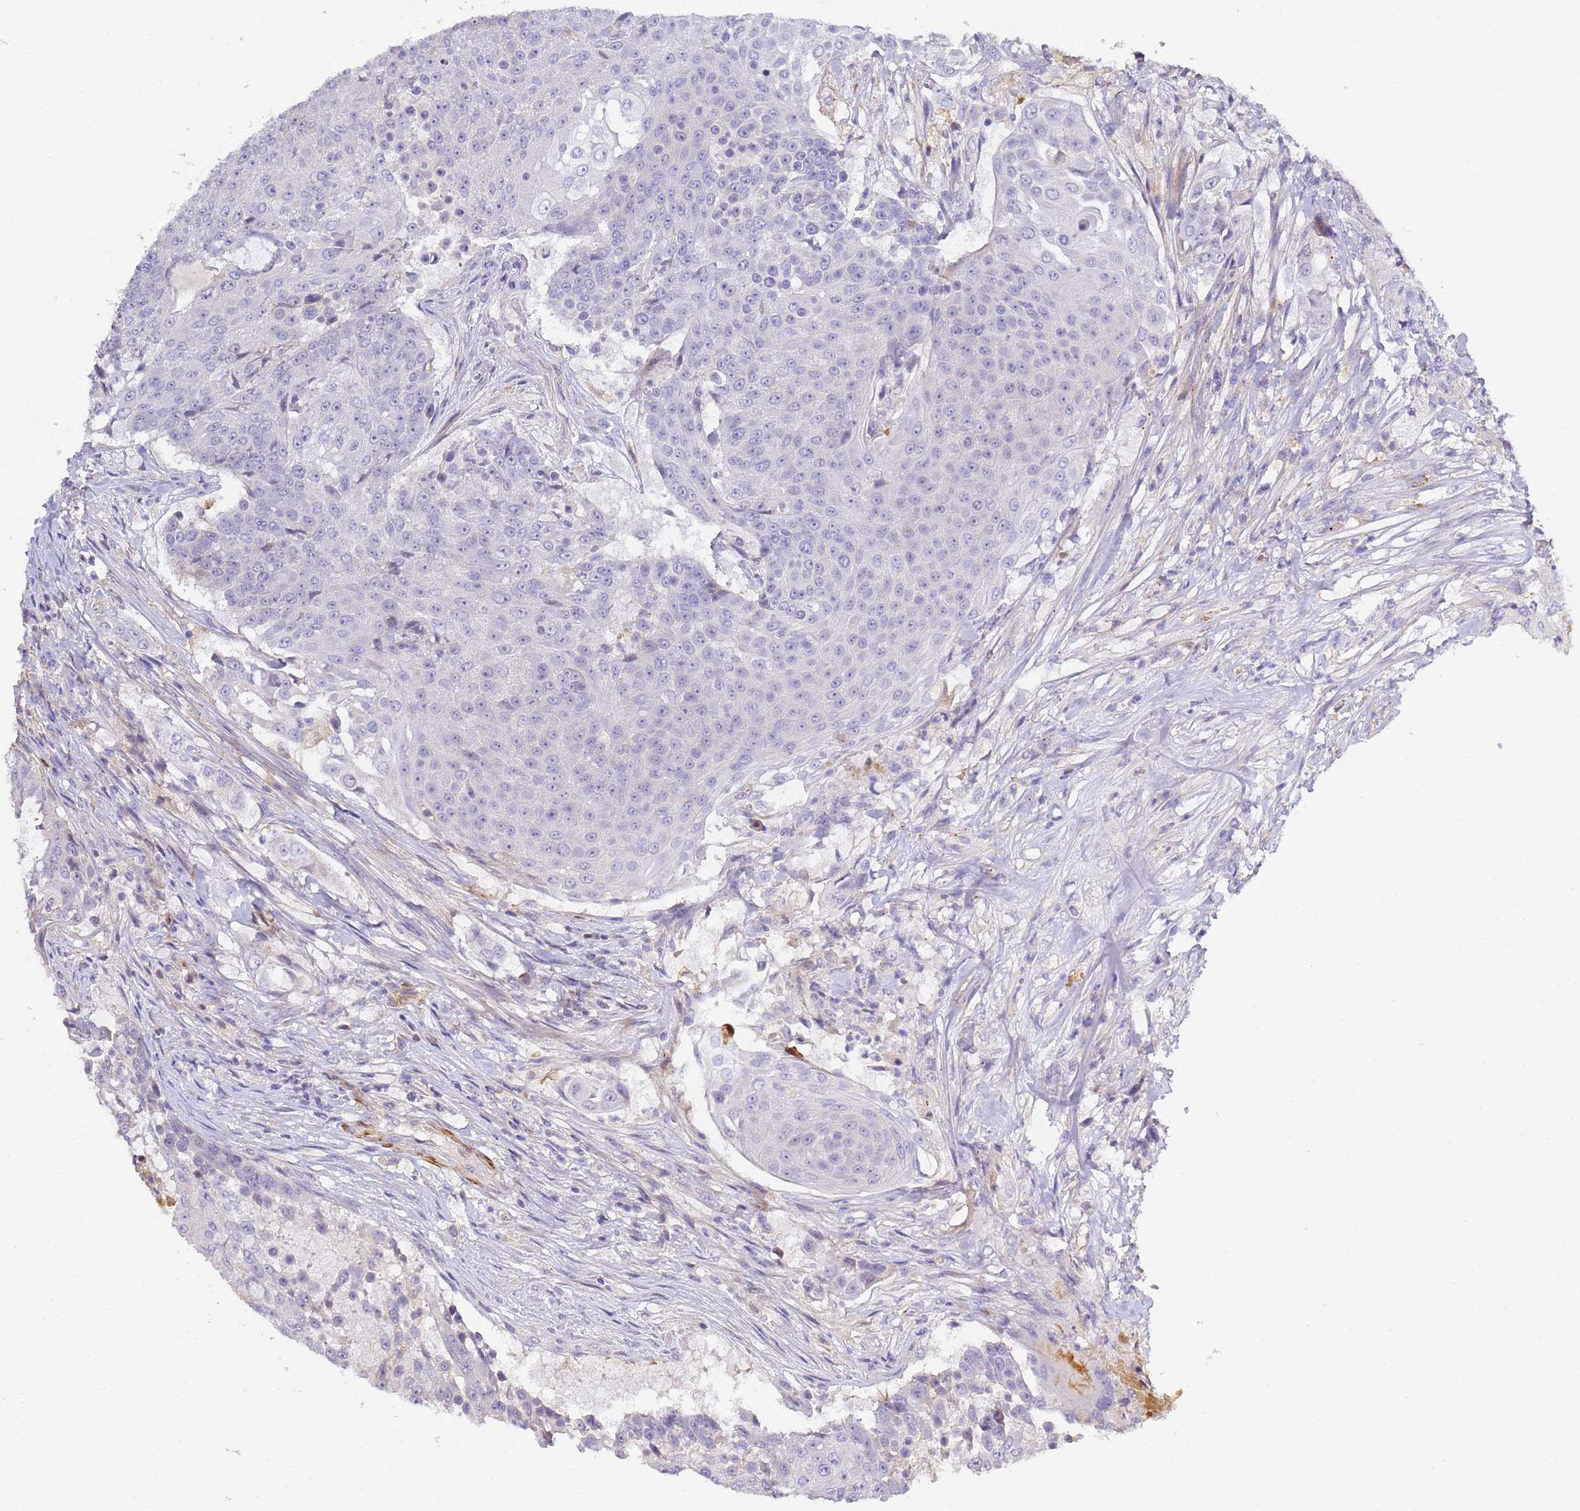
{"staining": {"intensity": "negative", "quantity": "none", "location": "none"}, "tissue": "urothelial cancer", "cell_type": "Tumor cells", "image_type": "cancer", "snomed": [{"axis": "morphology", "description": "Urothelial carcinoma, High grade"}, {"axis": "topography", "description": "Urinary bladder"}], "caption": "There is no significant staining in tumor cells of high-grade urothelial carcinoma.", "gene": "CFH", "patient": {"sex": "female", "age": 63}}